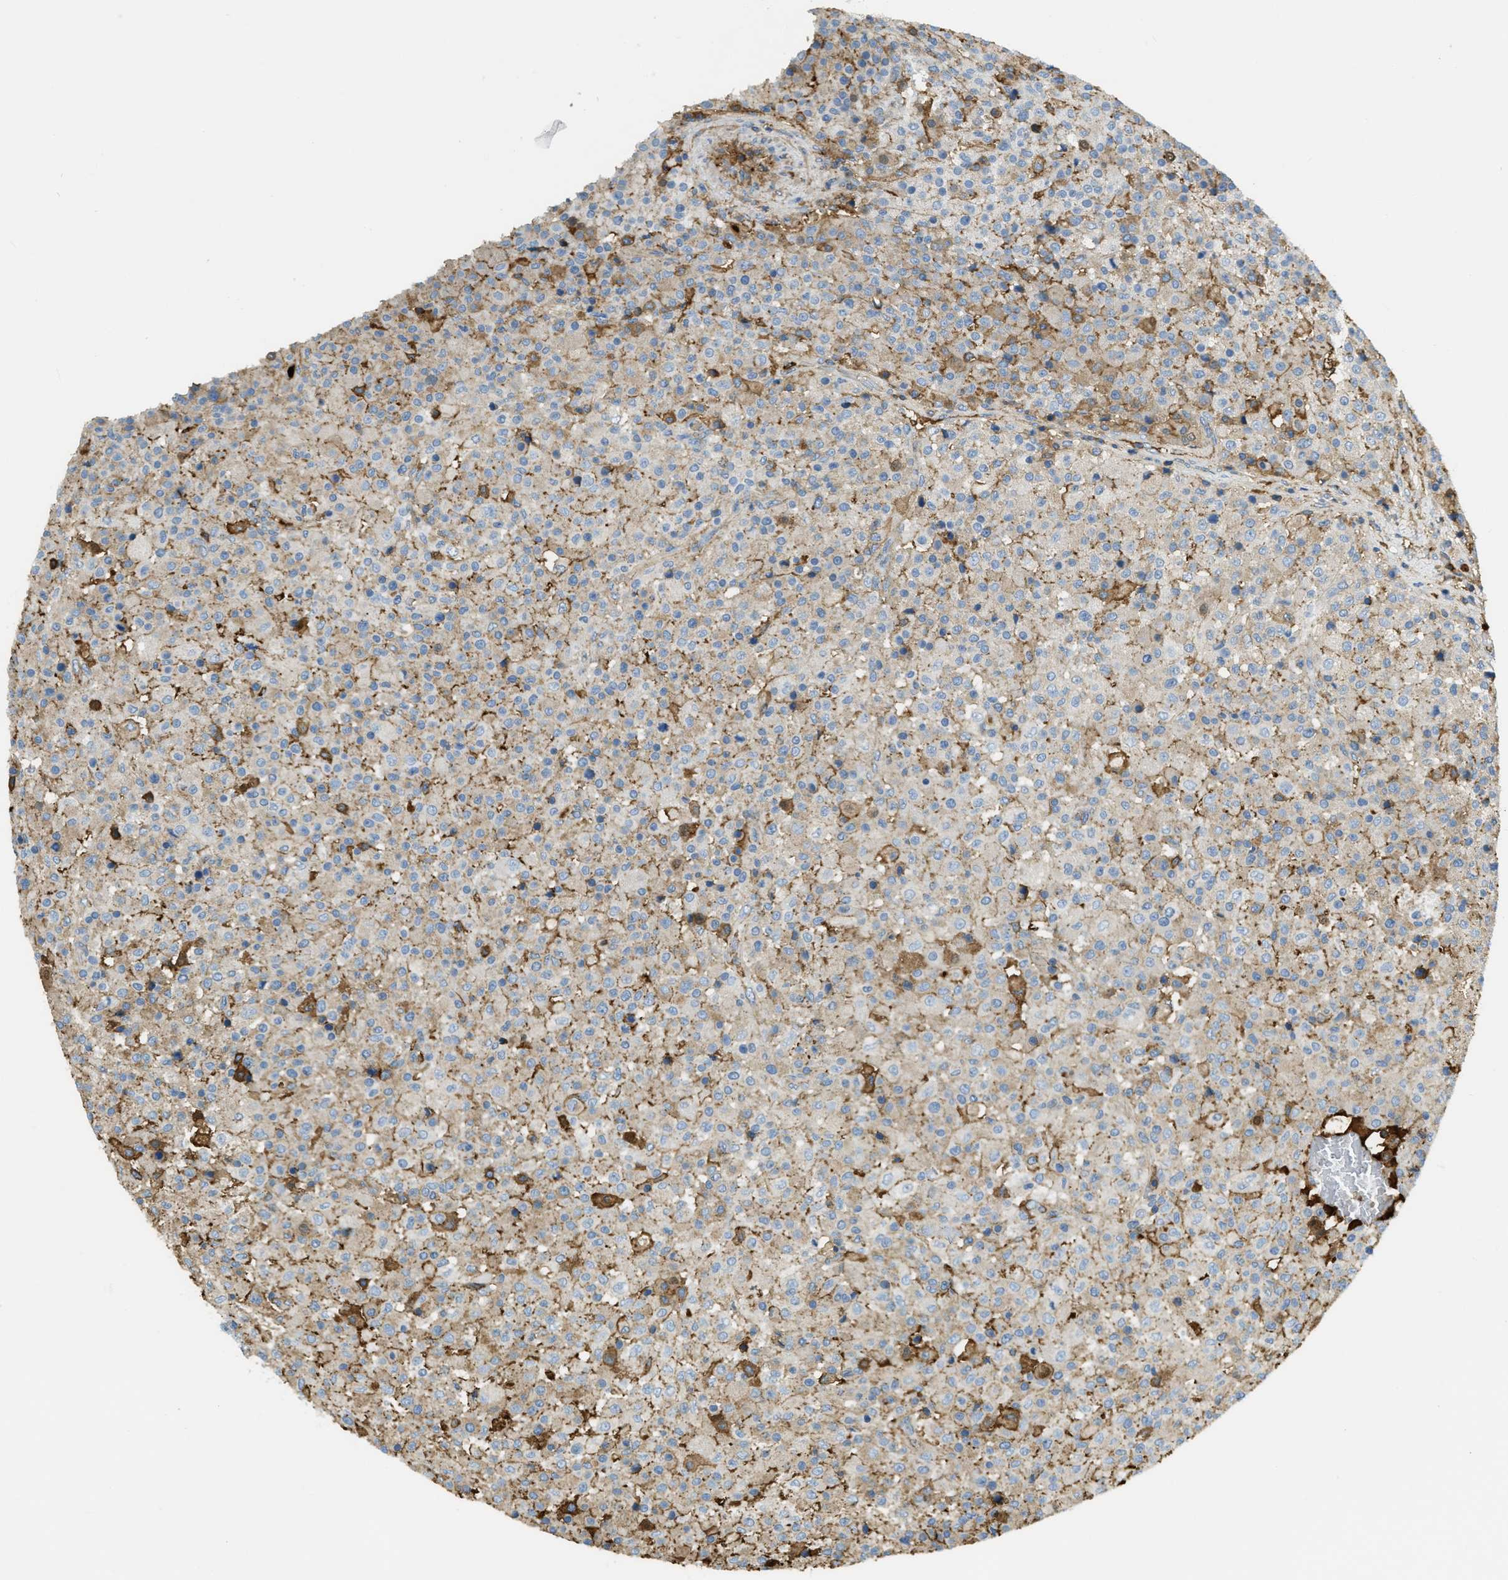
{"staining": {"intensity": "moderate", "quantity": "<25%", "location": "cytoplasmic/membranous"}, "tissue": "testis cancer", "cell_type": "Tumor cells", "image_type": "cancer", "snomed": [{"axis": "morphology", "description": "Seminoma, NOS"}, {"axis": "topography", "description": "Testis"}], "caption": "A brown stain shows moderate cytoplasmic/membranous staining of a protein in human testis cancer (seminoma) tumor cells.", "gene": "PRTN3", "patient": {"sex": "male", "age": 59}}